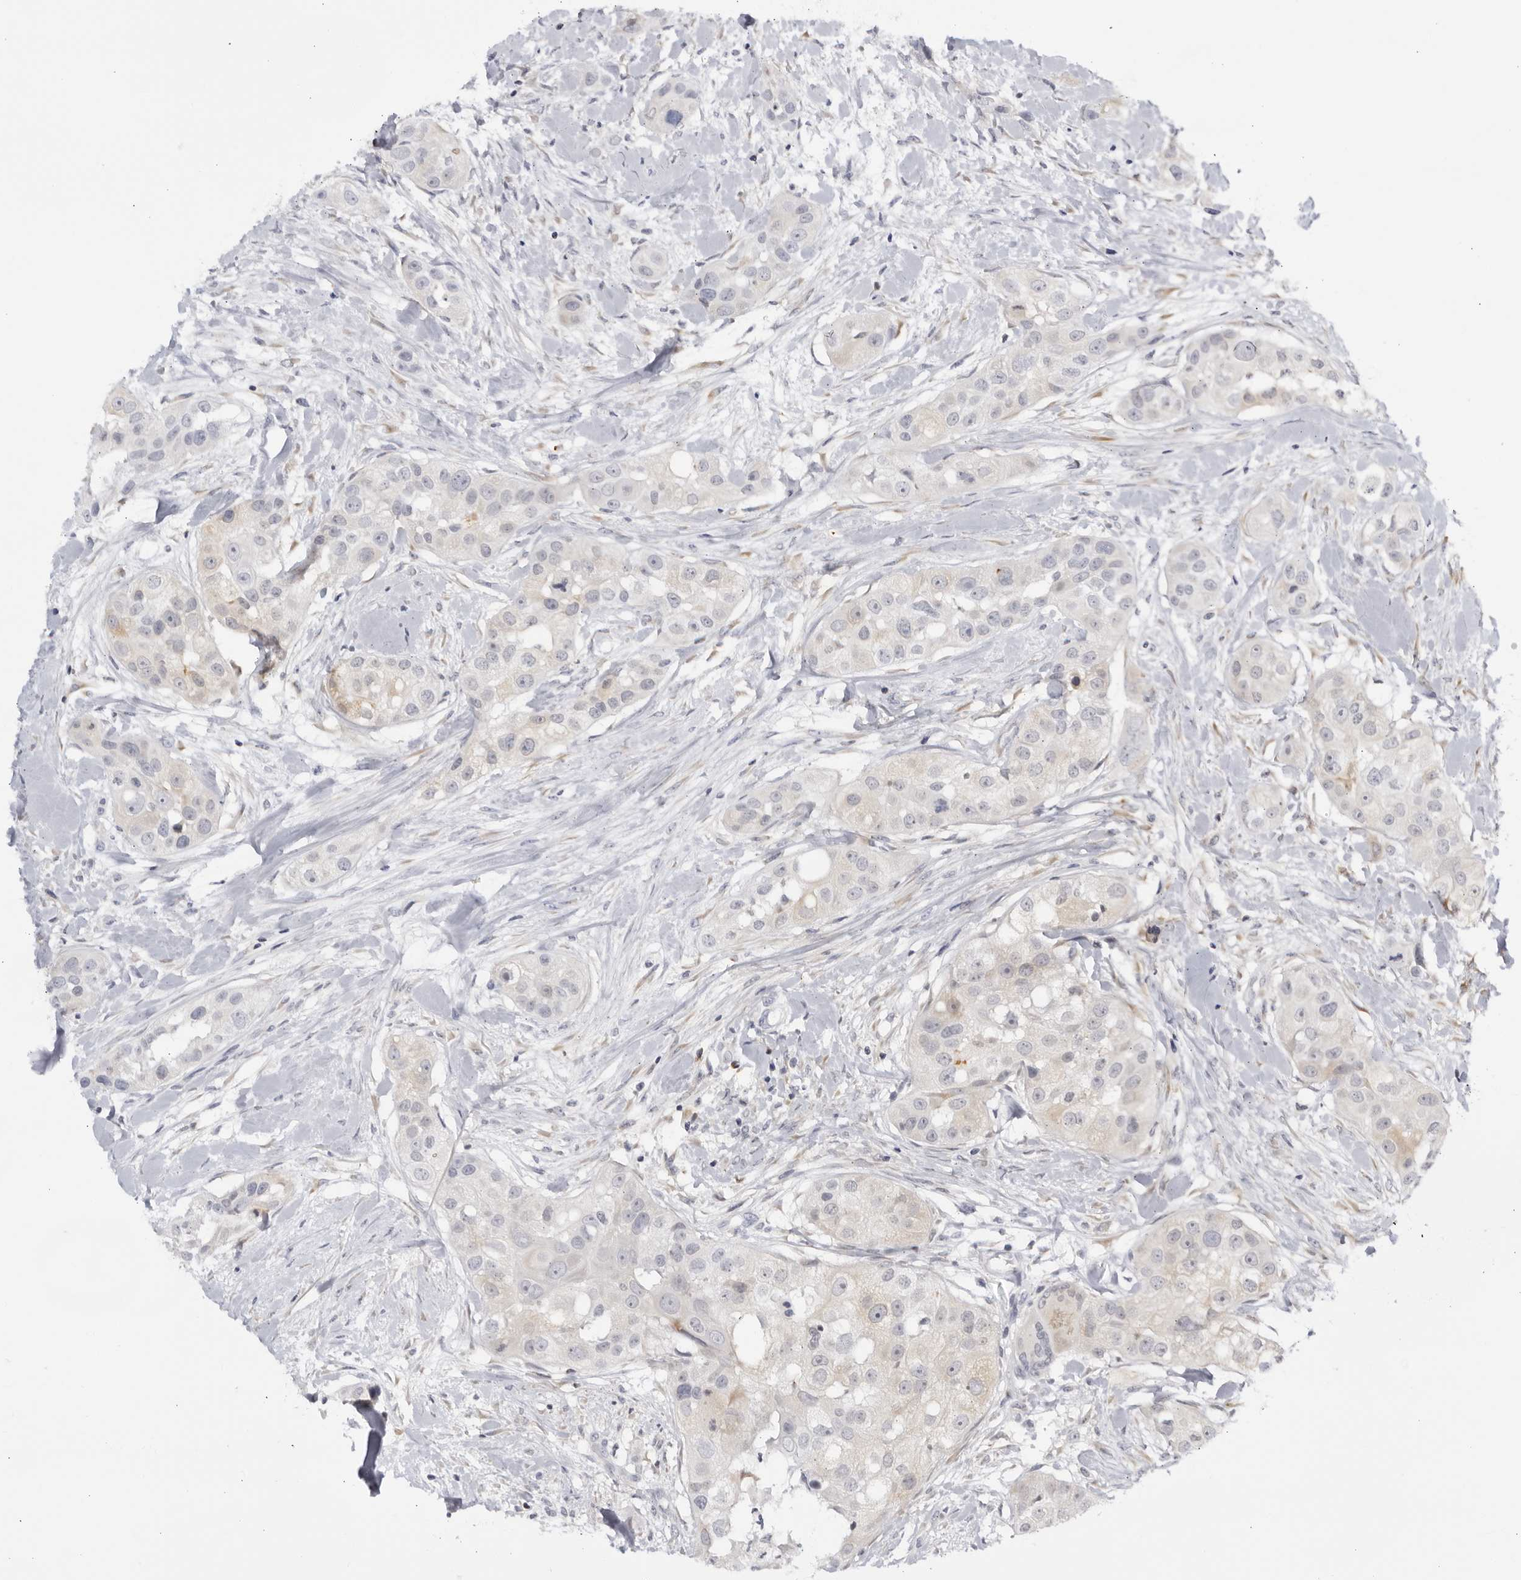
{"staining": {"intensity": "weak", "quantity": "<25%", "location": "cytoplasmic/membranous"}, "tissue": "head and neck cancer", "cell_type": "Tumor cells", "image_type": "cancer", "snomed": [{"axis": "morphology", "description": "Normal tissue, NOS"}, {"axis": "morphology", "description": "Squamous cell carcinoma, NOS"}, {"axis": "topography", "description": "Skeletal muscle"}, {"axis": "topography", "description": "Head-Neck"}], "caption": "Tumor cells are negative for brown protein staining in head and neck squamous cell carcinoma. (Stains: DAB (3,3'-diaminobenzidine) IHC with hematoxylin counter stain, Microscopy: brightfield microscopy at high magnification).", "gene": "CNBD1", "patient": {"sex": "male", "age": 51}}